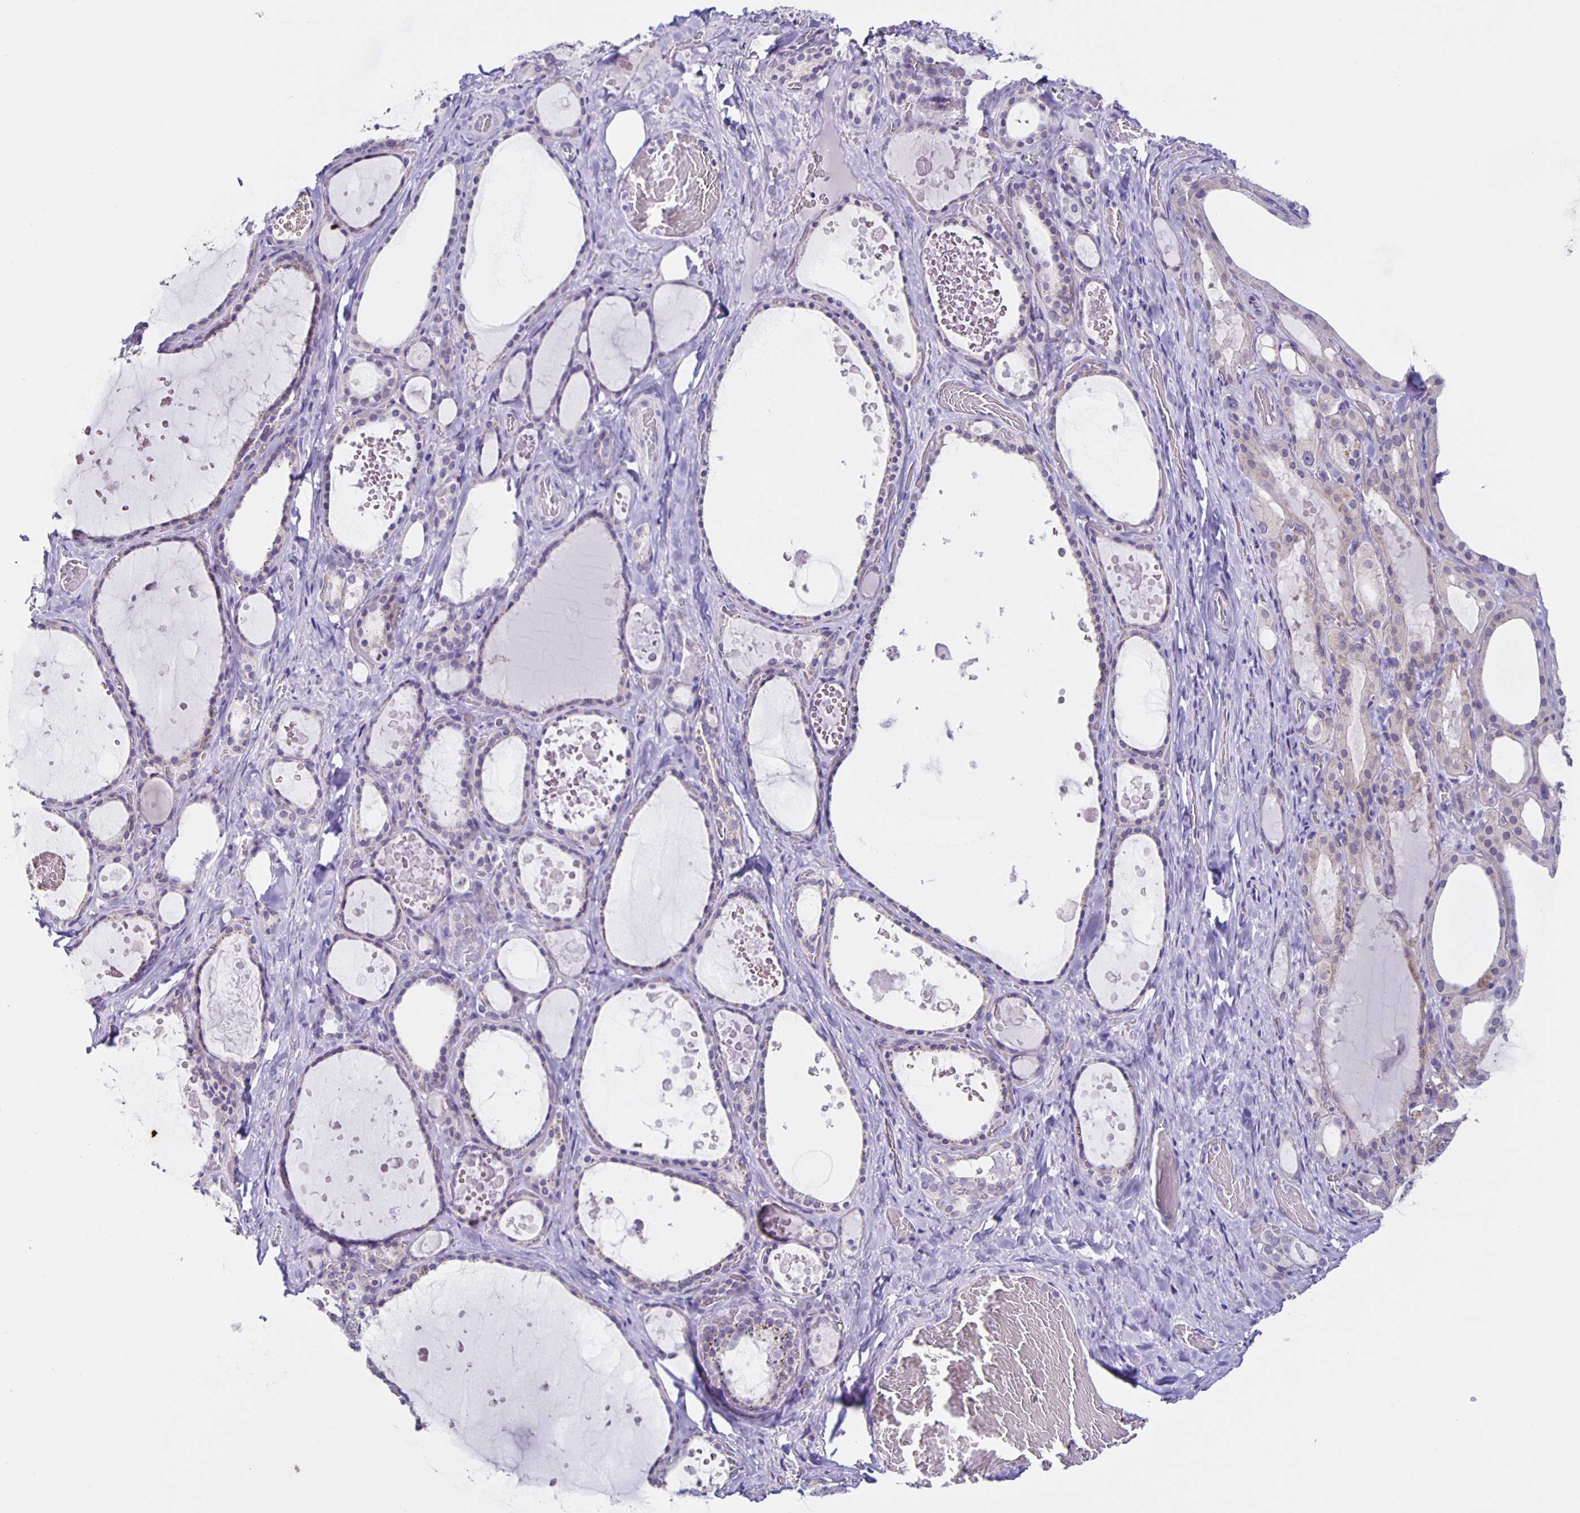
{"staining": {"intensity": "negative", "quantity": "none", "location": "none"}, "tissue": "thyroid gland", "cell_type": "Glandular cells", "image_type": "normal", "snomed": [{"axis": "morphology", "description": "Normal tissue, NOS"}, {"axis": "topography", "description": "Thyroid gland"}], "caption": "Human thyroid gland stained for a protein using IHC reveals no positivity in glandular cells.", "gene": "SLC12A3", "patient": {"sex": "female", "age": 56}}